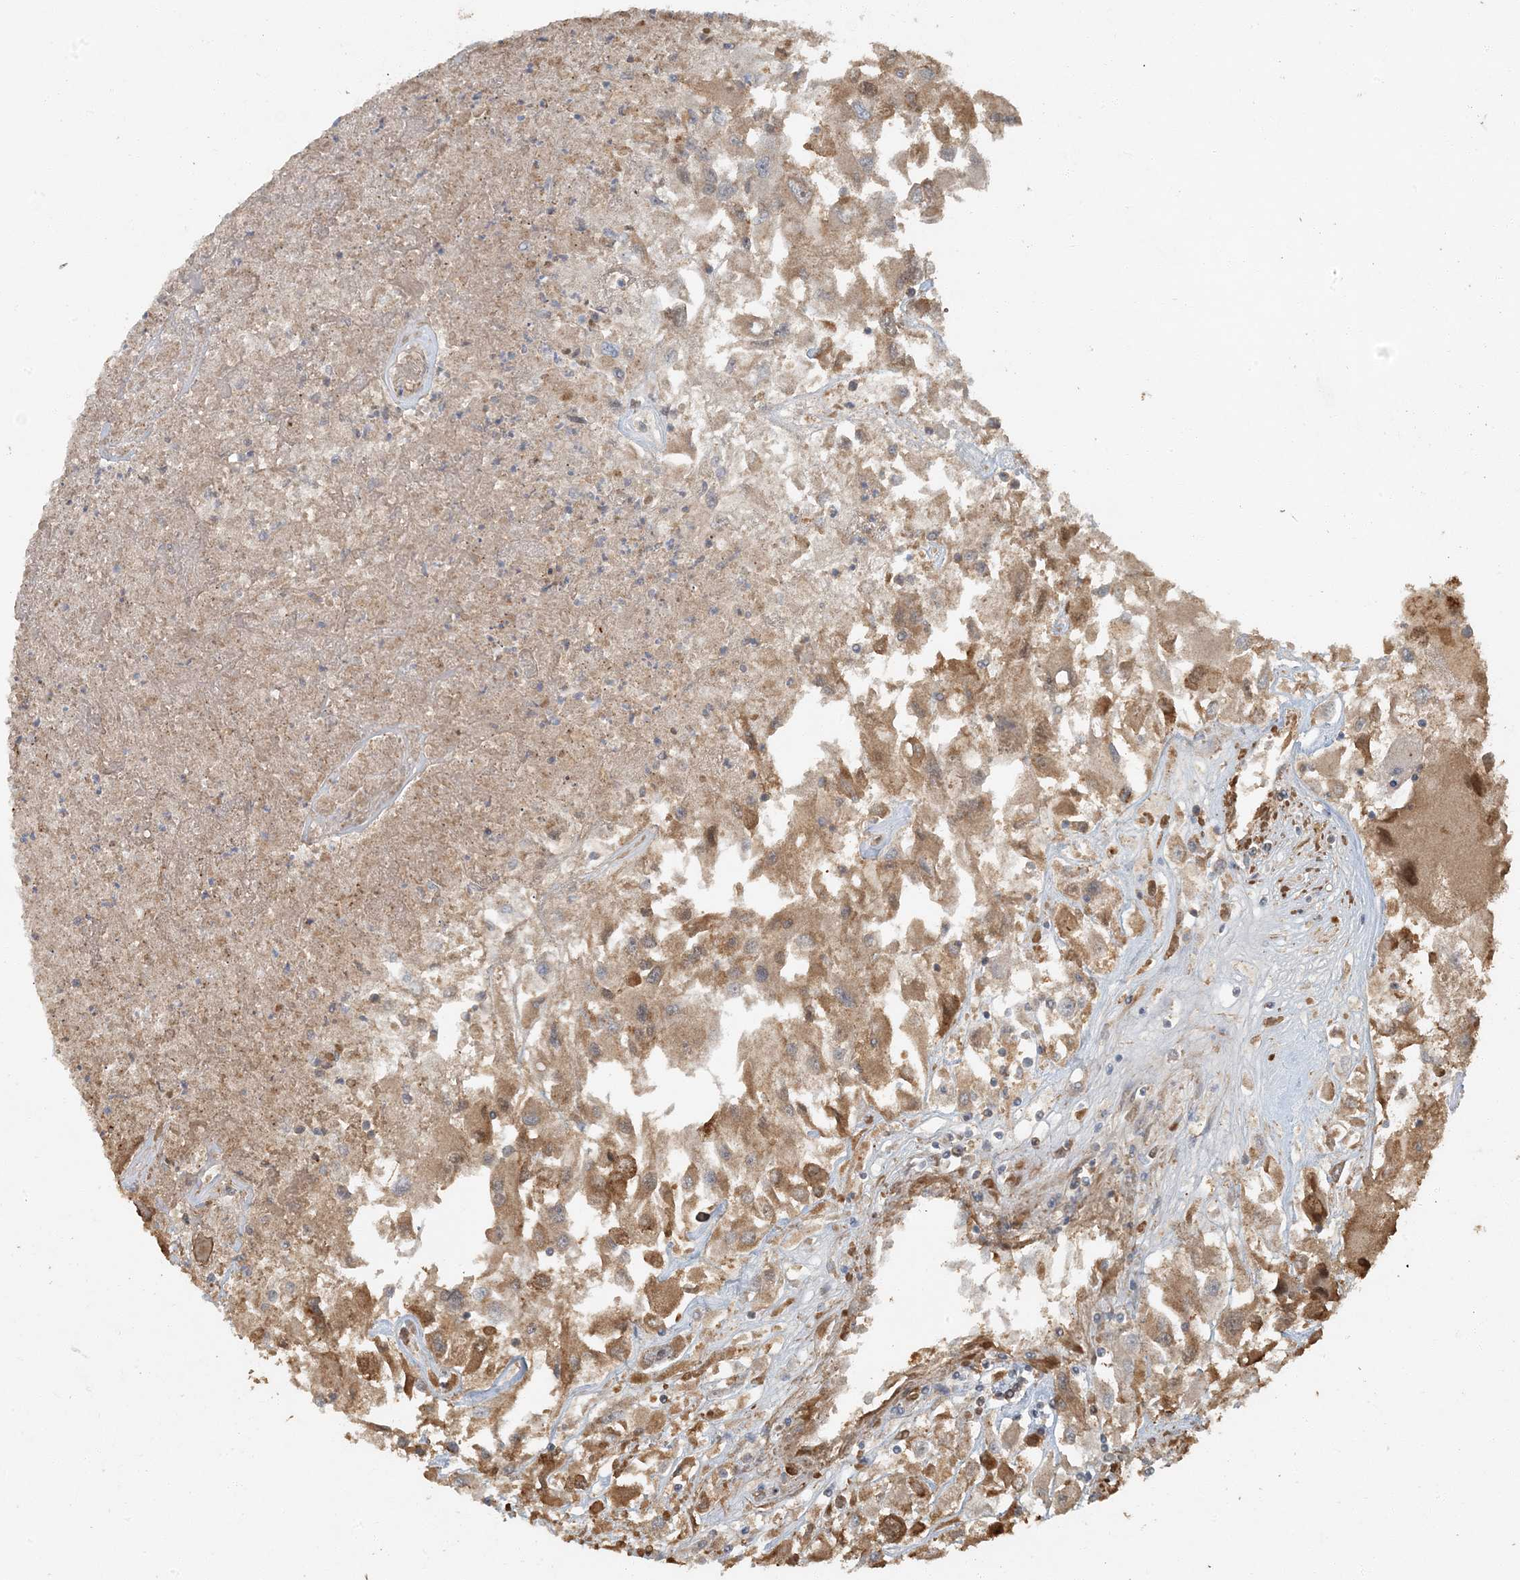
{"staining": {"intensity": "moderate", "quantity": ">75%", "location": "cytoplasmic/membranous"}, "tissue": "renal cancer", "cell_type": "Tumor cells", "image_type": "cancer", "snomed": [{"axis": "morphology", "description": "Adenocarcinoma, NOS"}, {"axis": "topography", "description": "Kidney"}], "caption": "Immunohistochemistry histopathology image of renal adenocarcinoma stained for a protein (brown), which shows medium levels of moderate cytoplasmic/membranous expression in approximately >75% of tumor cells.", "gene": "AK9", "patient": {"sex": "female", "age": 52}}